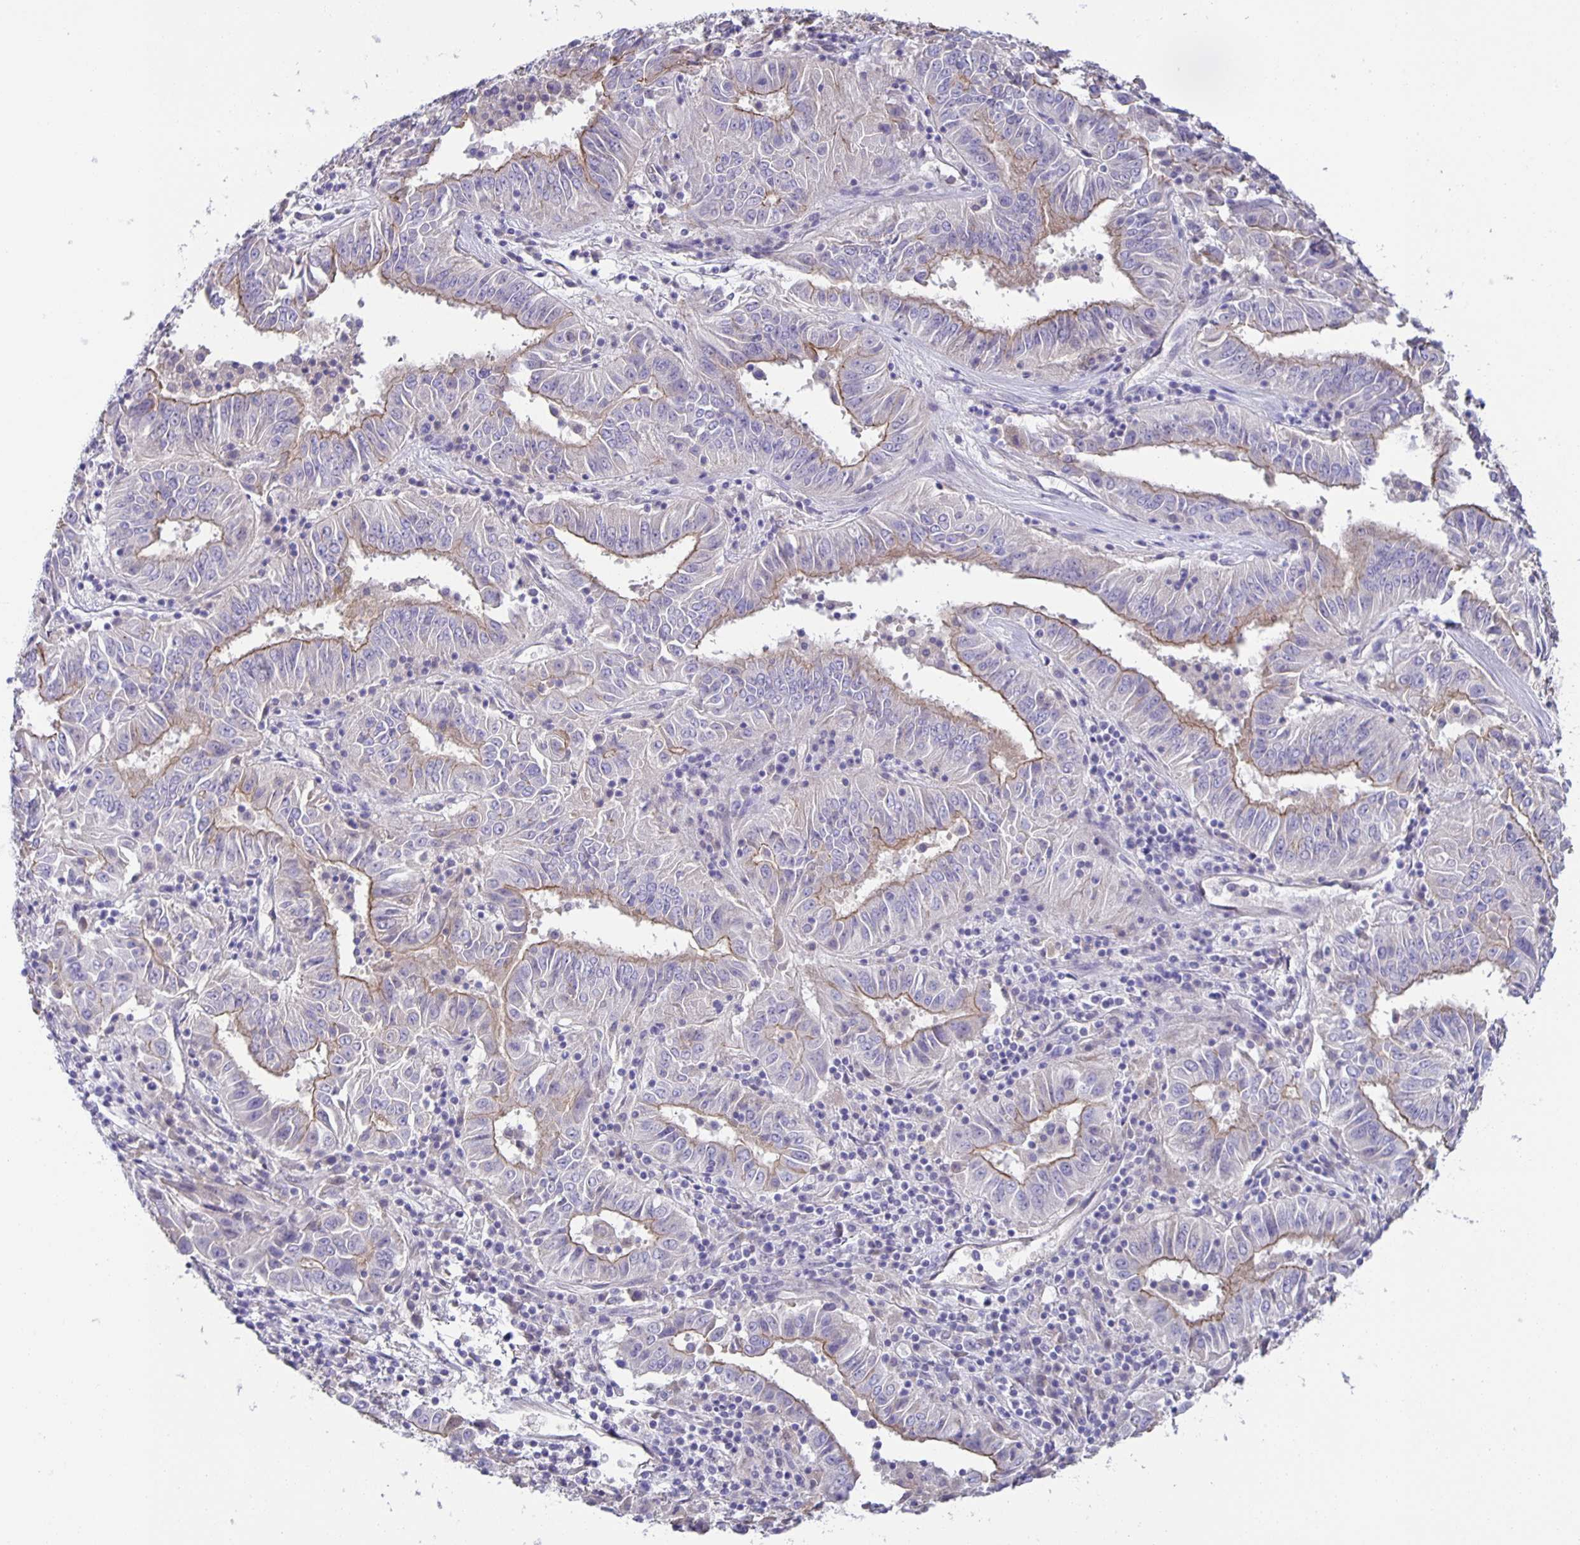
{"staining": {"intensity": "moderate", "quantity": "<25%", "location": "cytoplasmic/membranous"}, "tissue": "pancreatic cancer", "cell_type": "Tumor cells", "image_type": "cancer", "snomed": [{"axis": "morphology", "description": "Adenocarcinoma, NOS"}, {"axis": "topography", "description": "Pancreas"}], "caption": "Human pancreatic cancer (adenocarcinoma) stained with a protein marker demonstrates moderate staining in tumor cells.", "gene": "PTPN3", "patient": {"sex": "male", "age": 63}}